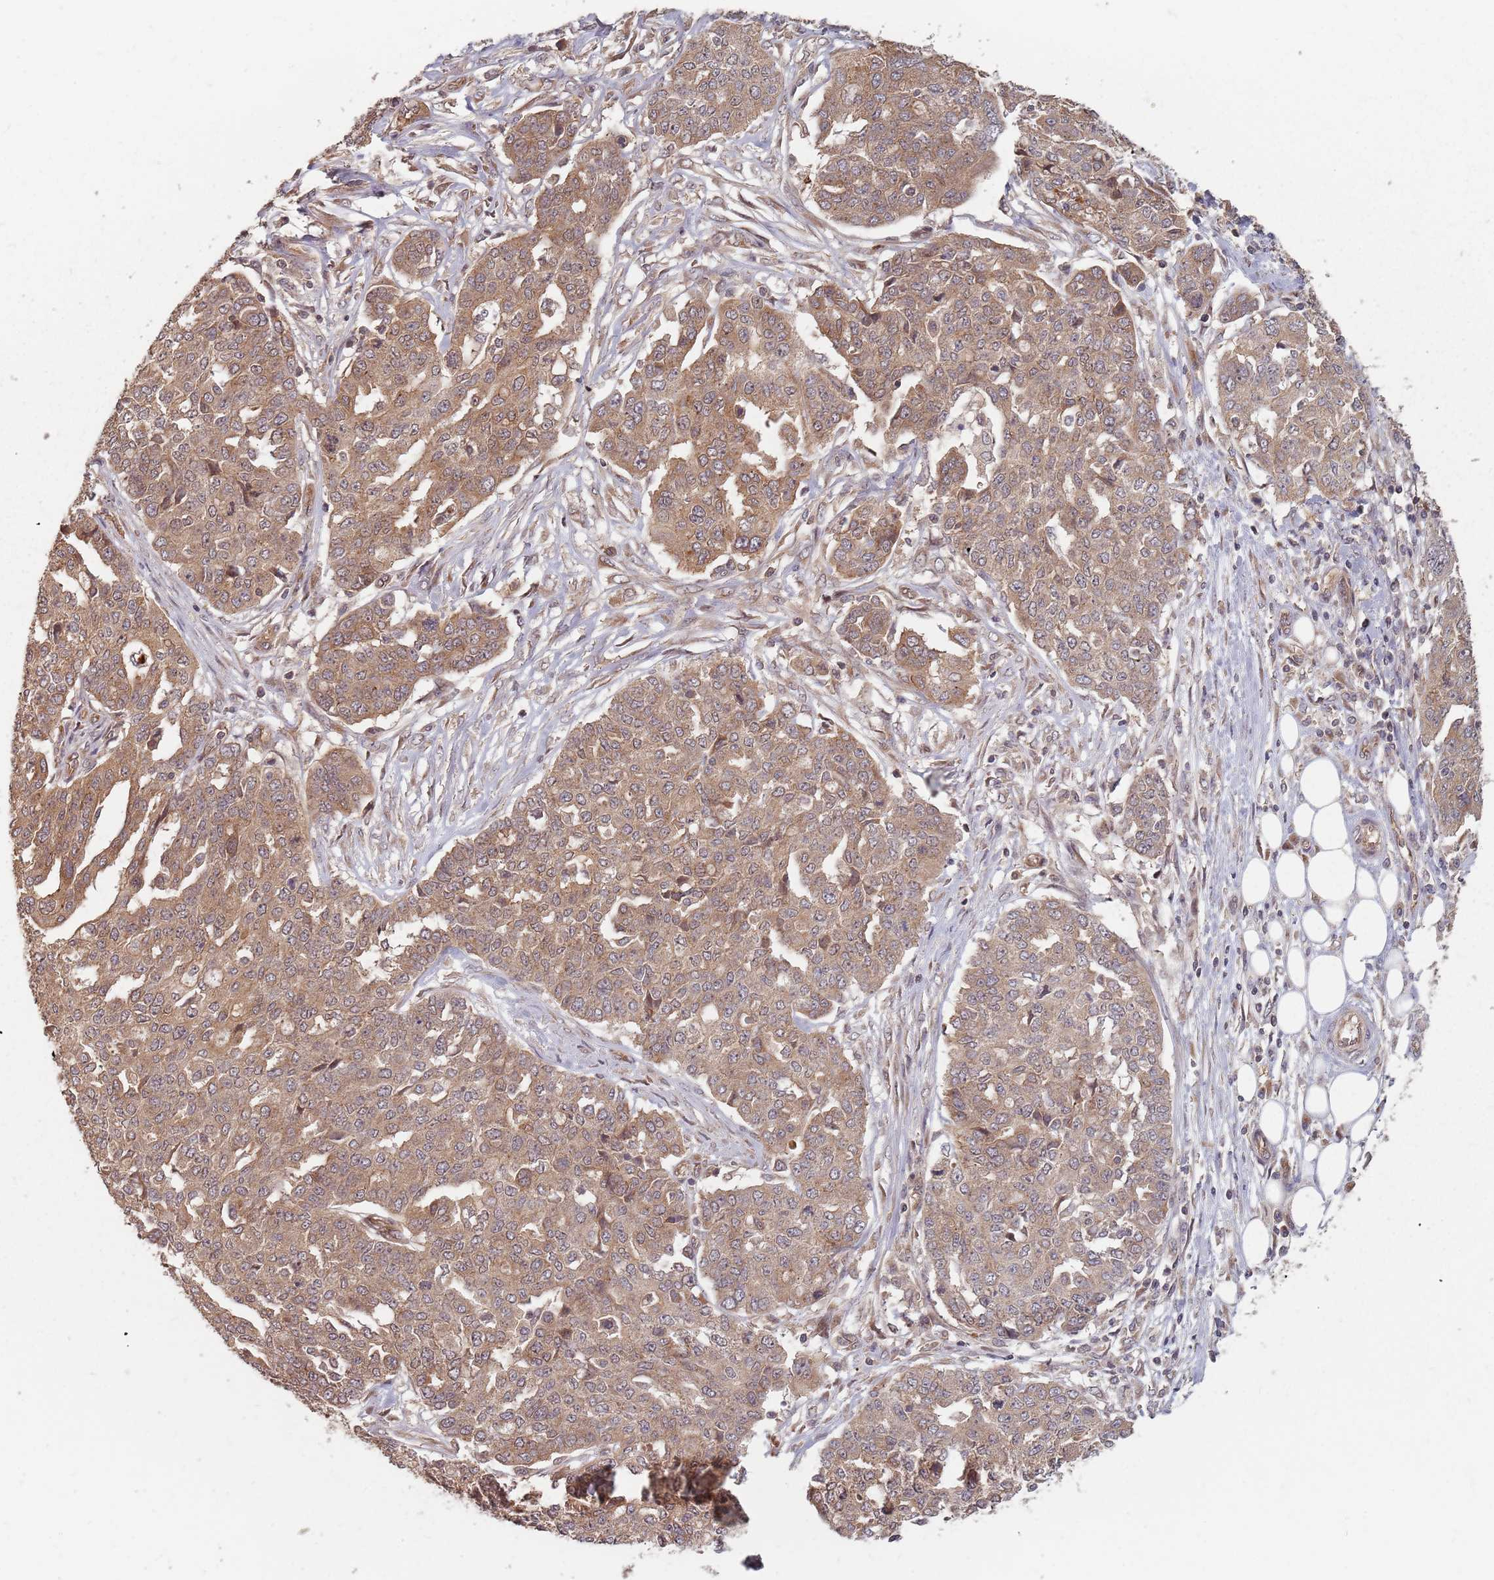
{"staining": {"intensity": "moderate", "quantity": ">75%", "location": "cytoplasmic/membranous"}, "tissue": "ovarian cancer", "cell_type": "Tumor cells", "image_type": "cancer", "snomed": [{"axis": "morphology", "description": "Cystadenocarcinoma, serous, NOS"}, {"axis": "topography", "description": "Soft tissue"}, {"axis": "topography", "description": "Ovary"}], "caption": "Protein staining shows moderate cytoplasmic/membranous expression in about >75% of tumor cells in ovarian cancer (serous cystadenocarcinoma). The staining is performed using DAB (3,3'-diaminobenzidine) brown chromogen to label protein expression. The nuclei are counter-stained blue using hematoxylin.", "gene": "C3orf14", "patient": {"sex": "female", "age": 57}}